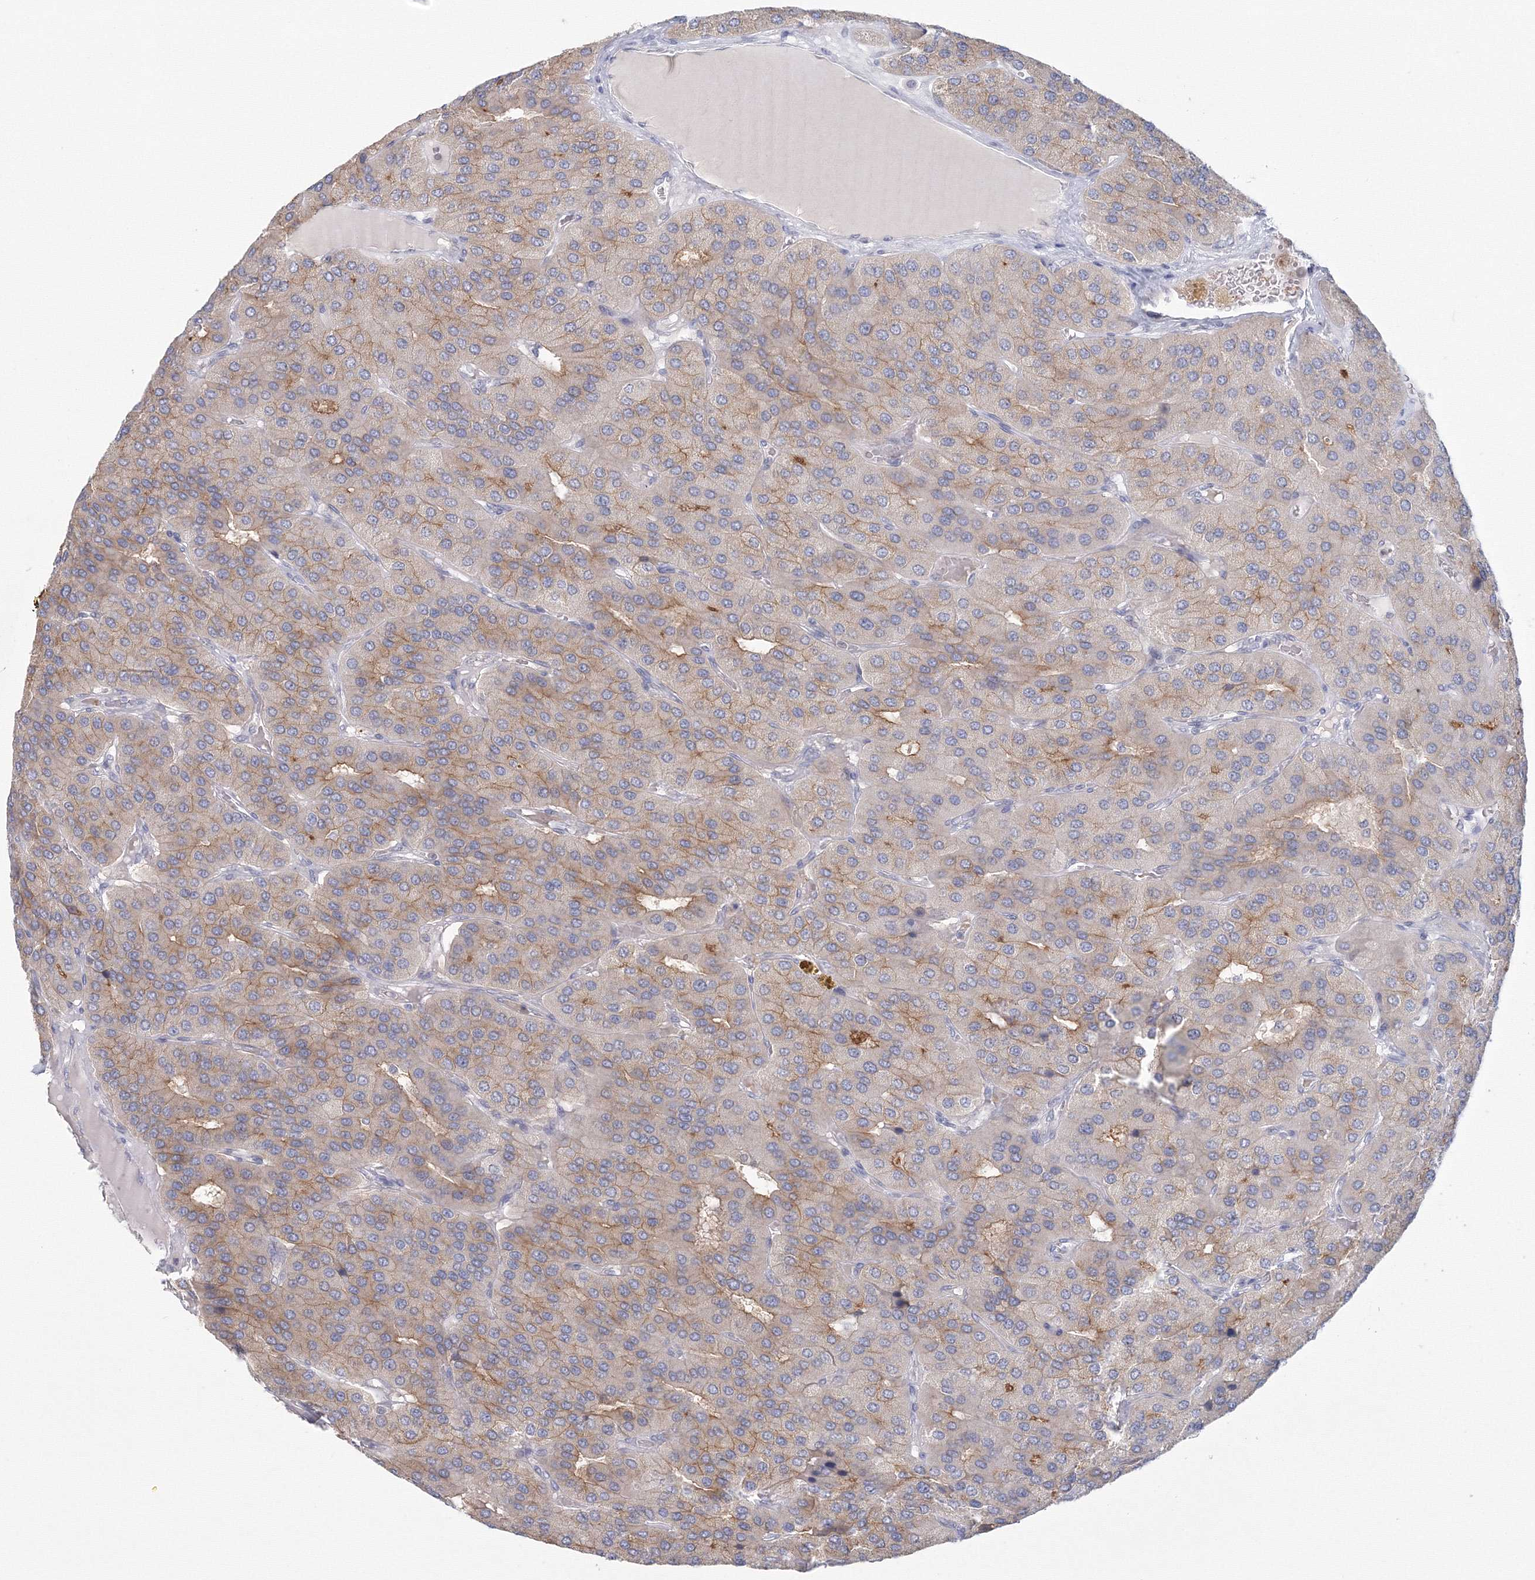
{"staining": {"intensity": "weak", "quantity": "25%-75%", "location": "cytoplasmic/membranous"}, "tissue": "parathyroid gland", "cell_type": "Glandular cells", "image_type": "normal", "snomed": [{"axis": "morphology", "description": "Normal tissue, NOS"}, {"axis": "morphology", "description": "Adenoma, NOS"}, {"axis": "topography", "description": "Parathyroid gland"}], "caption": "This histopathology image displays normal parathyroid gland stained with IHC to label a protein in brown. The cytoplasmic/membranous of glandular cells show weak positivity for the protein. Nuclei are counter-stained blue.", "gene": "TACC2", "patient": {"sex": "female", "age": 86}}